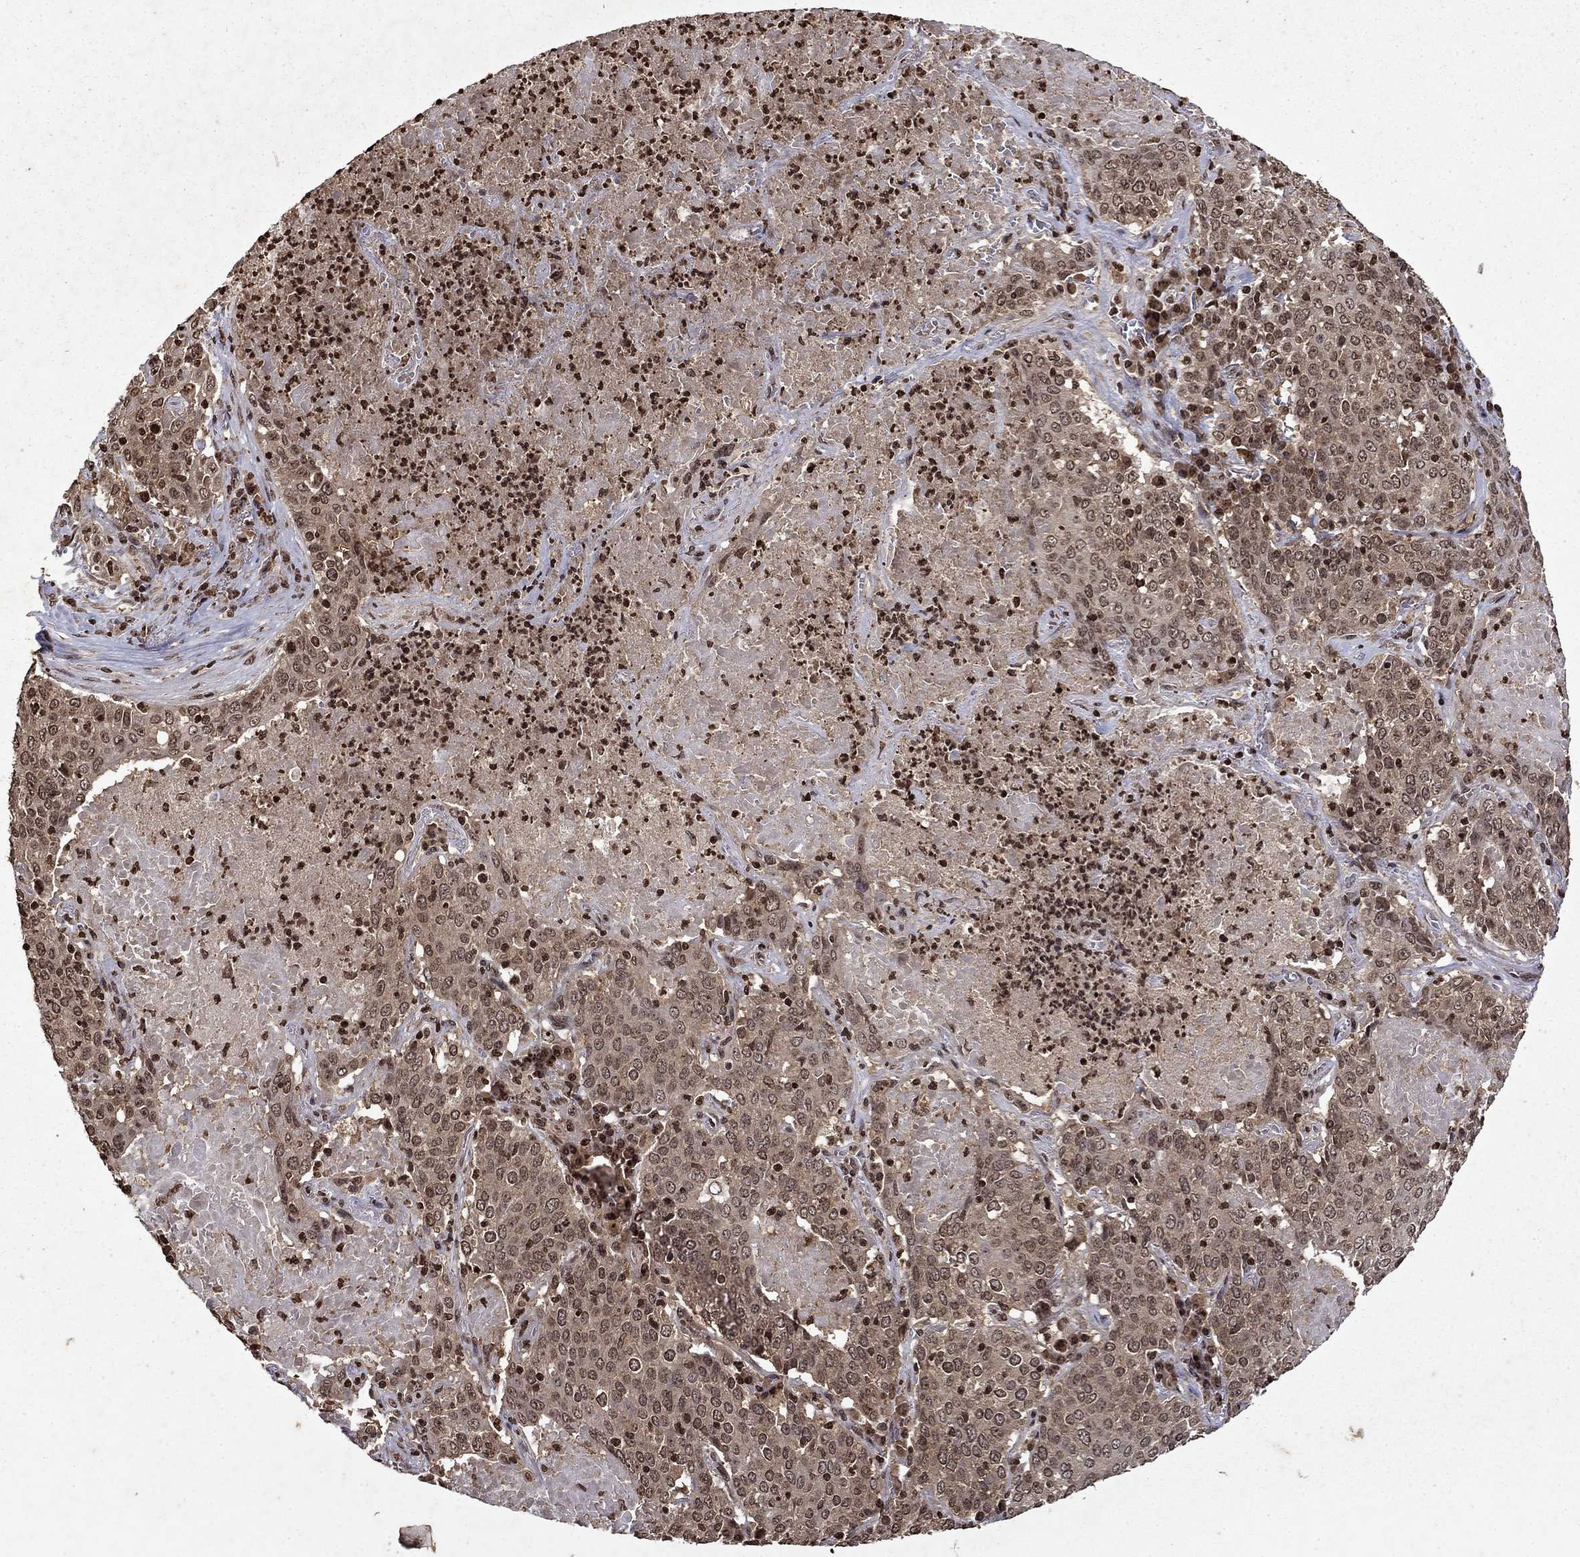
{"staining": {"intensity": "weak", "quantity": "25%-75%", "location": "cytoplasmic/membranous,nuclear"}, "tissue": "lung cancer", "cell_type": "Tumor cells", "image_type": "cancer", "snomed": [{"axis": "morphology", "description": "Squamous cell carcinoma, NOS"}, {"axis": "topography", "description": "Lung"}], "caption": "Protein analysis of lung cancer (squamous cell carcinoma) tissue exhibits weak cytoplasmic/membranous and nuclear positivity in about 25%-75% of tumor cells.", "gene": "PIN4", "patient": {"sex": "male", "age": 82}}